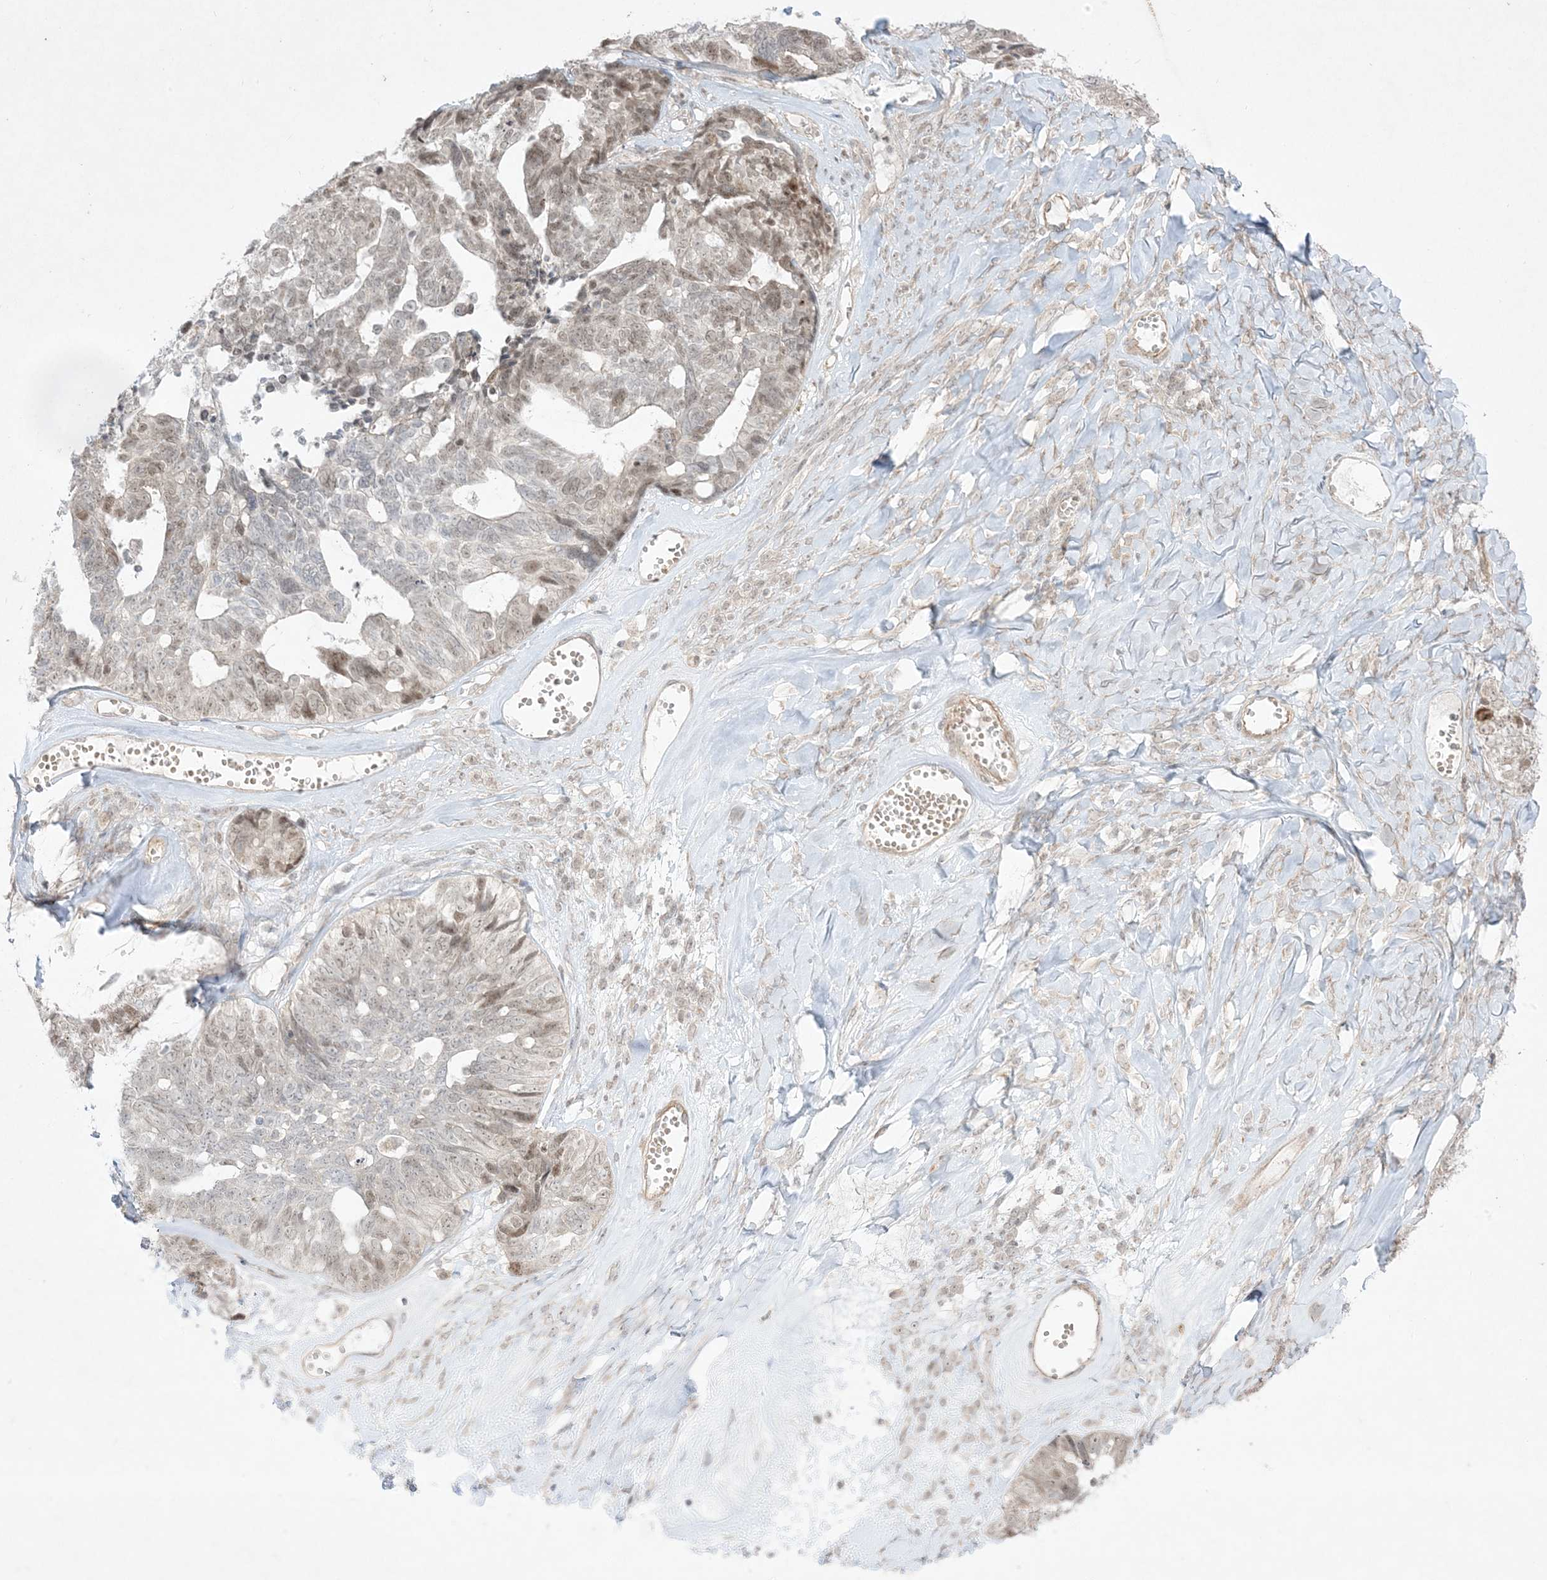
{"staining": {"intensity": "weak", "quantity": "25%-75%", "location": "nuclear"}, "tissue": "ovarian cancer", "cell_type": "Tumor cells", "image_type": "cancer", "snomed": [{"axis": "morphology", "description": "Cystadenocarcinoma, serous, NOS"}, {"axis": "topography", "description": "Ovary"}], "caption": "Immunohistochemistry (IHC) of ovarian cancer (serous cystadenocarcinoma) reveals low levels of weak nuclear positivity in about 25%-75% of tumor cells.", "gene": "PTK6", "patient": {"sex": "female", "age": 79}}